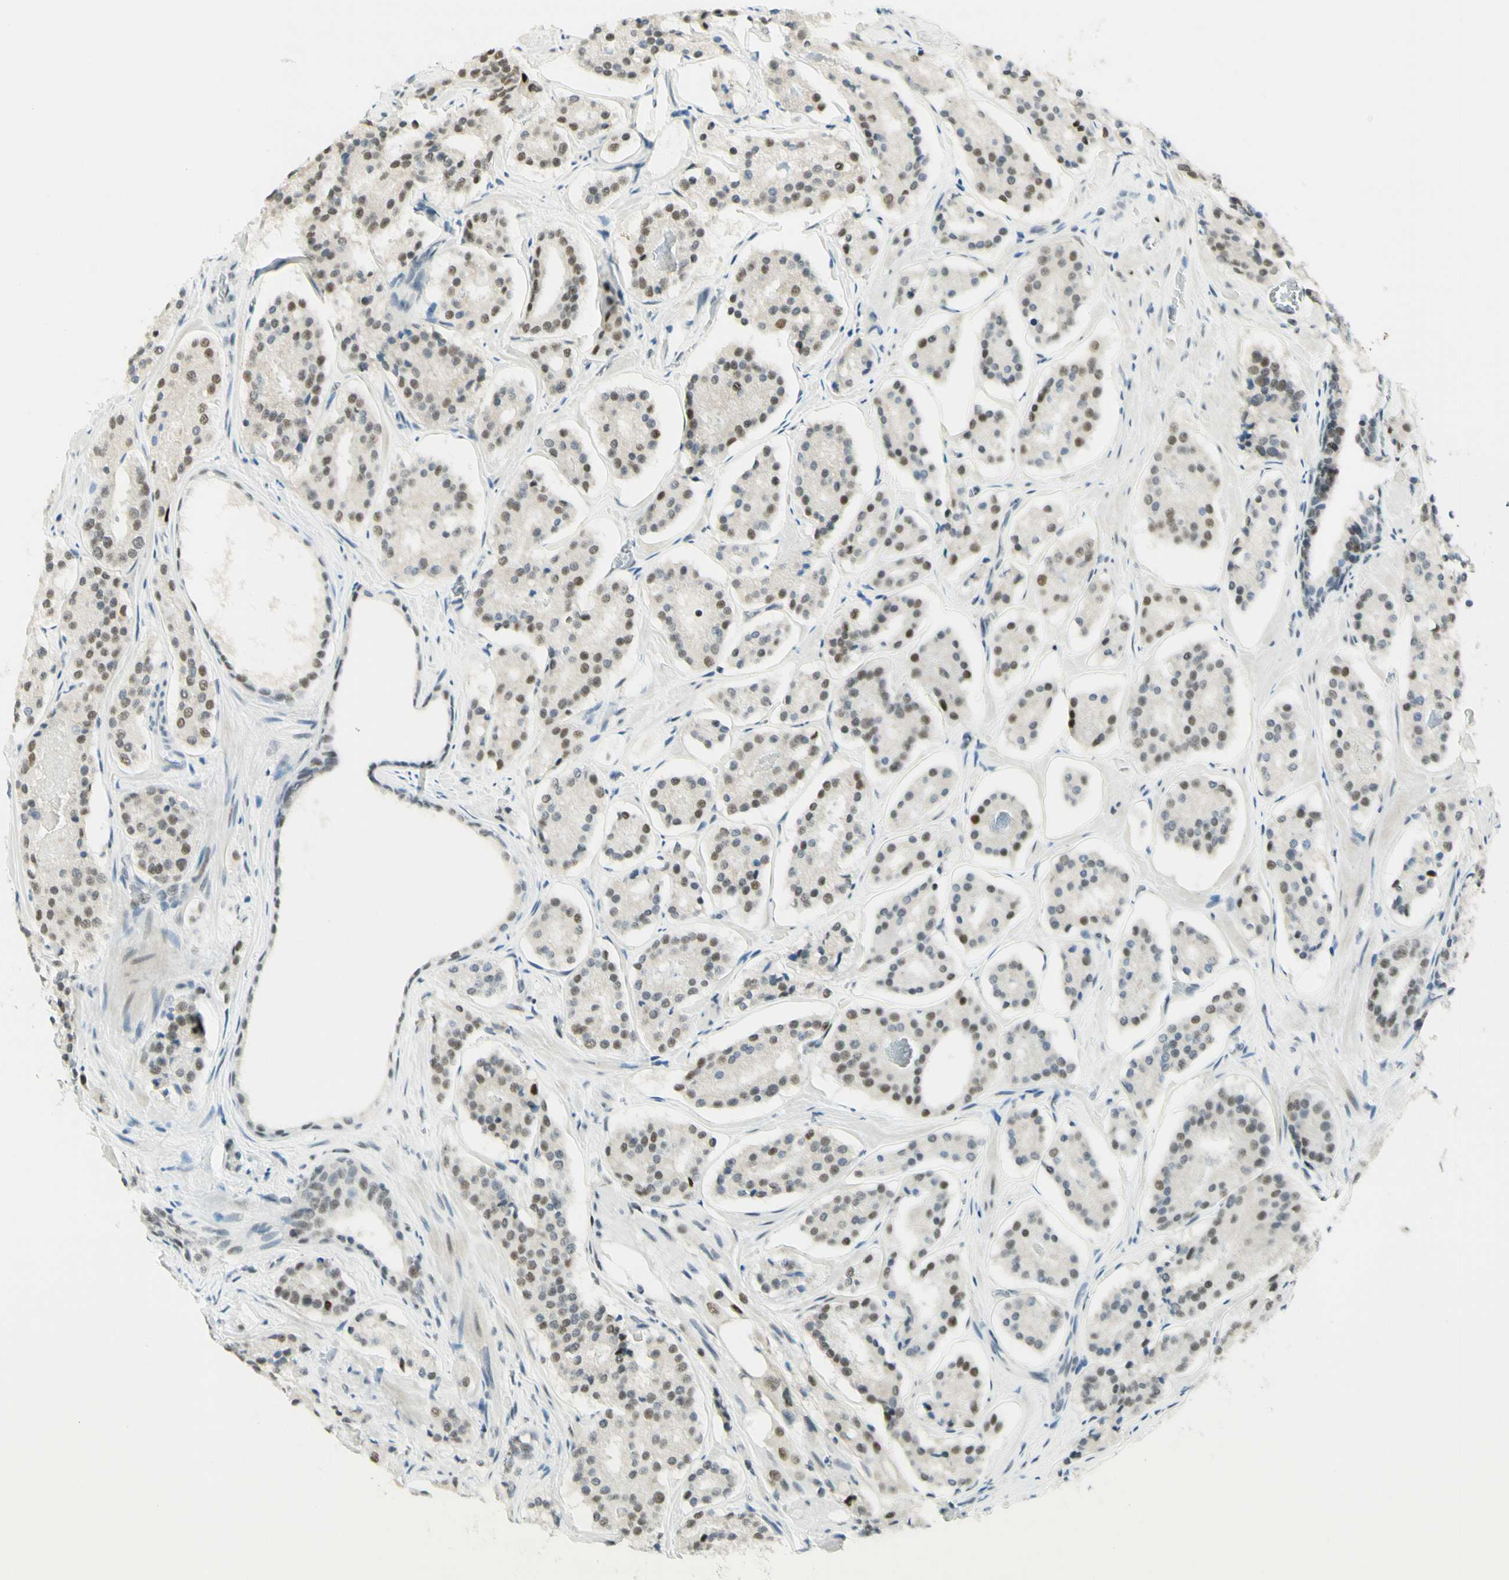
{"staining": {"intensity": "weak", "quantity": "25%-75%", "location": "nuclear"}, "tissue": "prostate cancer", "cell_type": "Tumor cells", "image_type": "cancer", "snomed": [{"axis": "morphology", "description": "Adenocarcinoma, High grade"}, {"axis": "topography", "description": "Prostate"}], "caption": "Prostate cancer (adenocarcinoma (high-grade)) was stained to show a protein in brown. There is low levels of weak nuclear positivity in approximately 25%-75% of tumor cells.", "gene": "PMS2", "patient": {"sex": "male", "age": 60}}